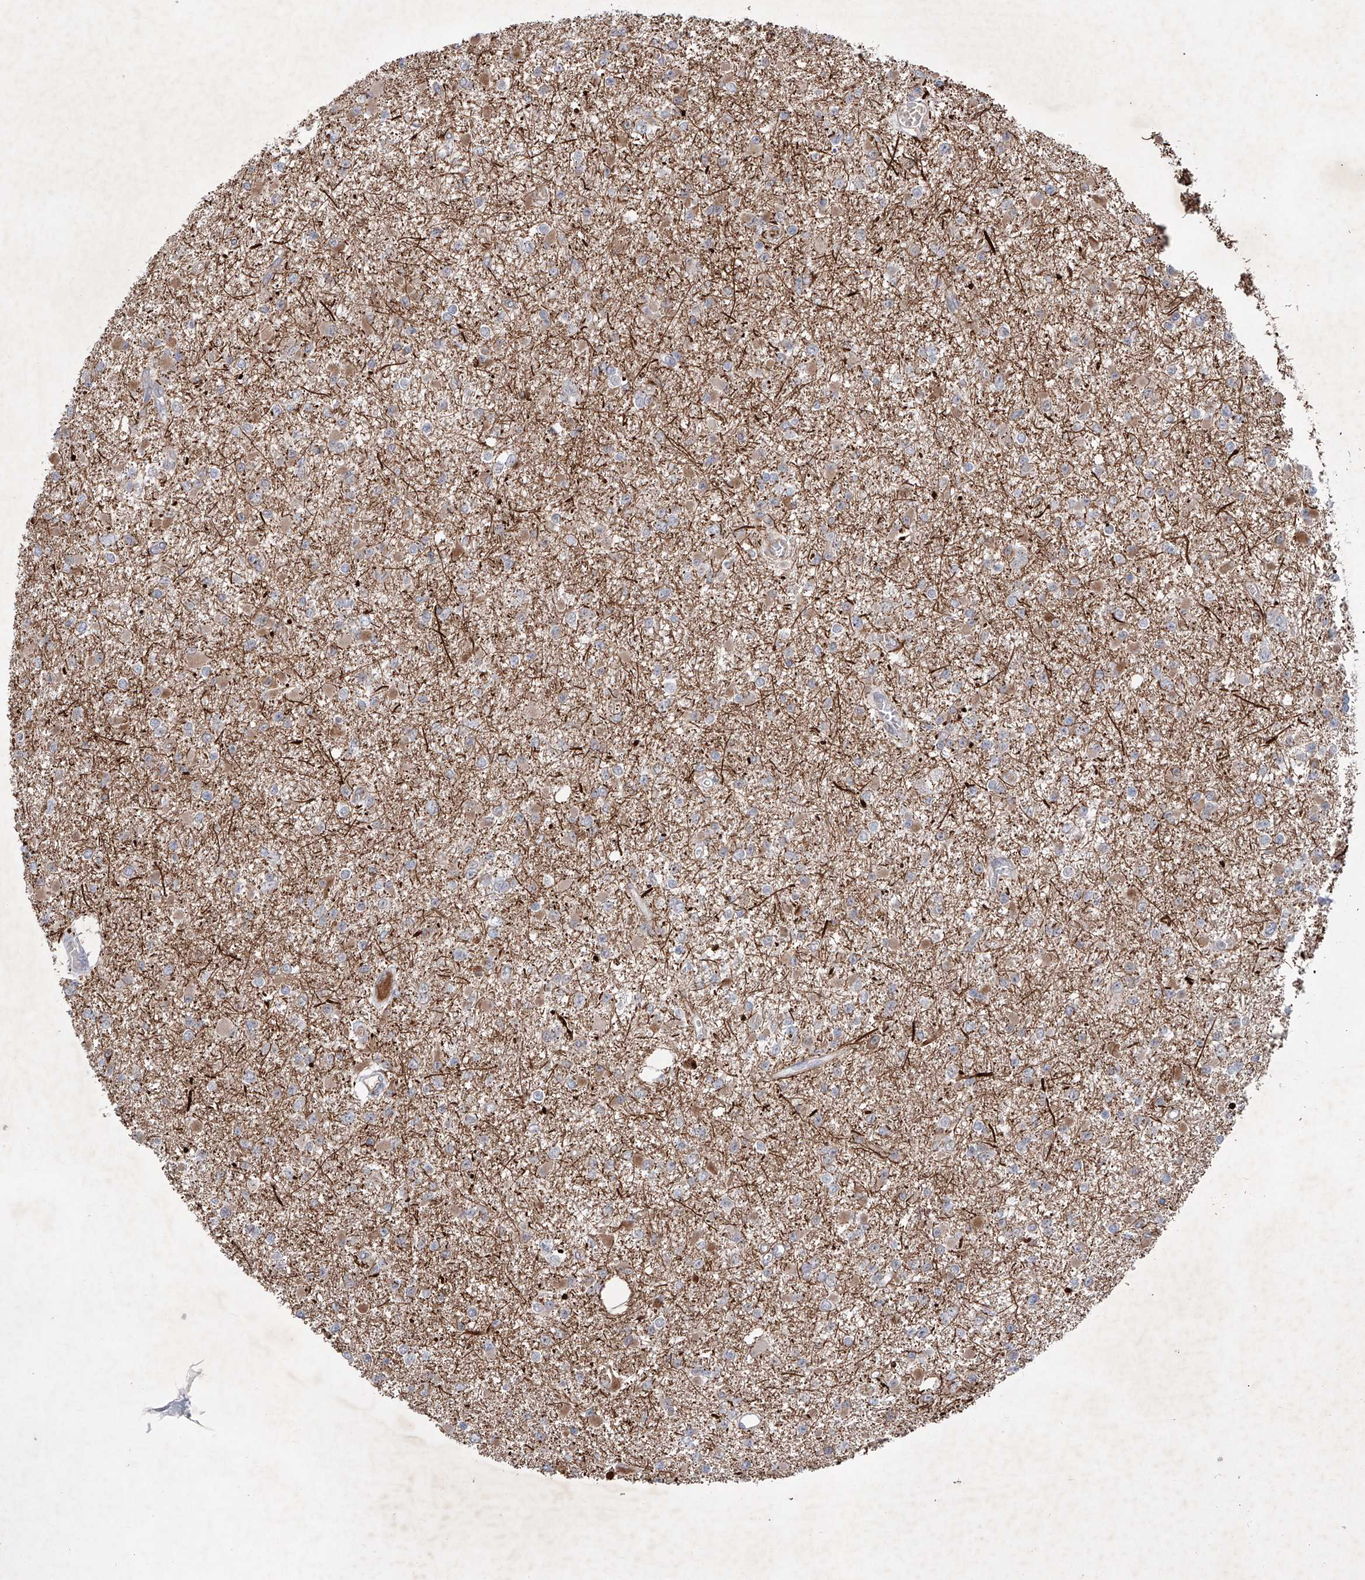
{"staining": {"intensity": "weak", "quantity": "<25%", "location": "cytoplasmic/membranous"}, "tissue": "glioma", "cell_type": "Tumor cells", "image_type": "cancer", "snomed": [{"axis": "morphology", "description": "Glioma, malignant, Low grade"}, {"axis": "topography", "description": "Brain"}], "caption": "Immunohistochemistry (IHC) histopathology image of glioma stained for a protein (brown), which displays no expression in tumor cells.", "gene": "FAM135A", "patient": {"sex": "female", "age": 22}}